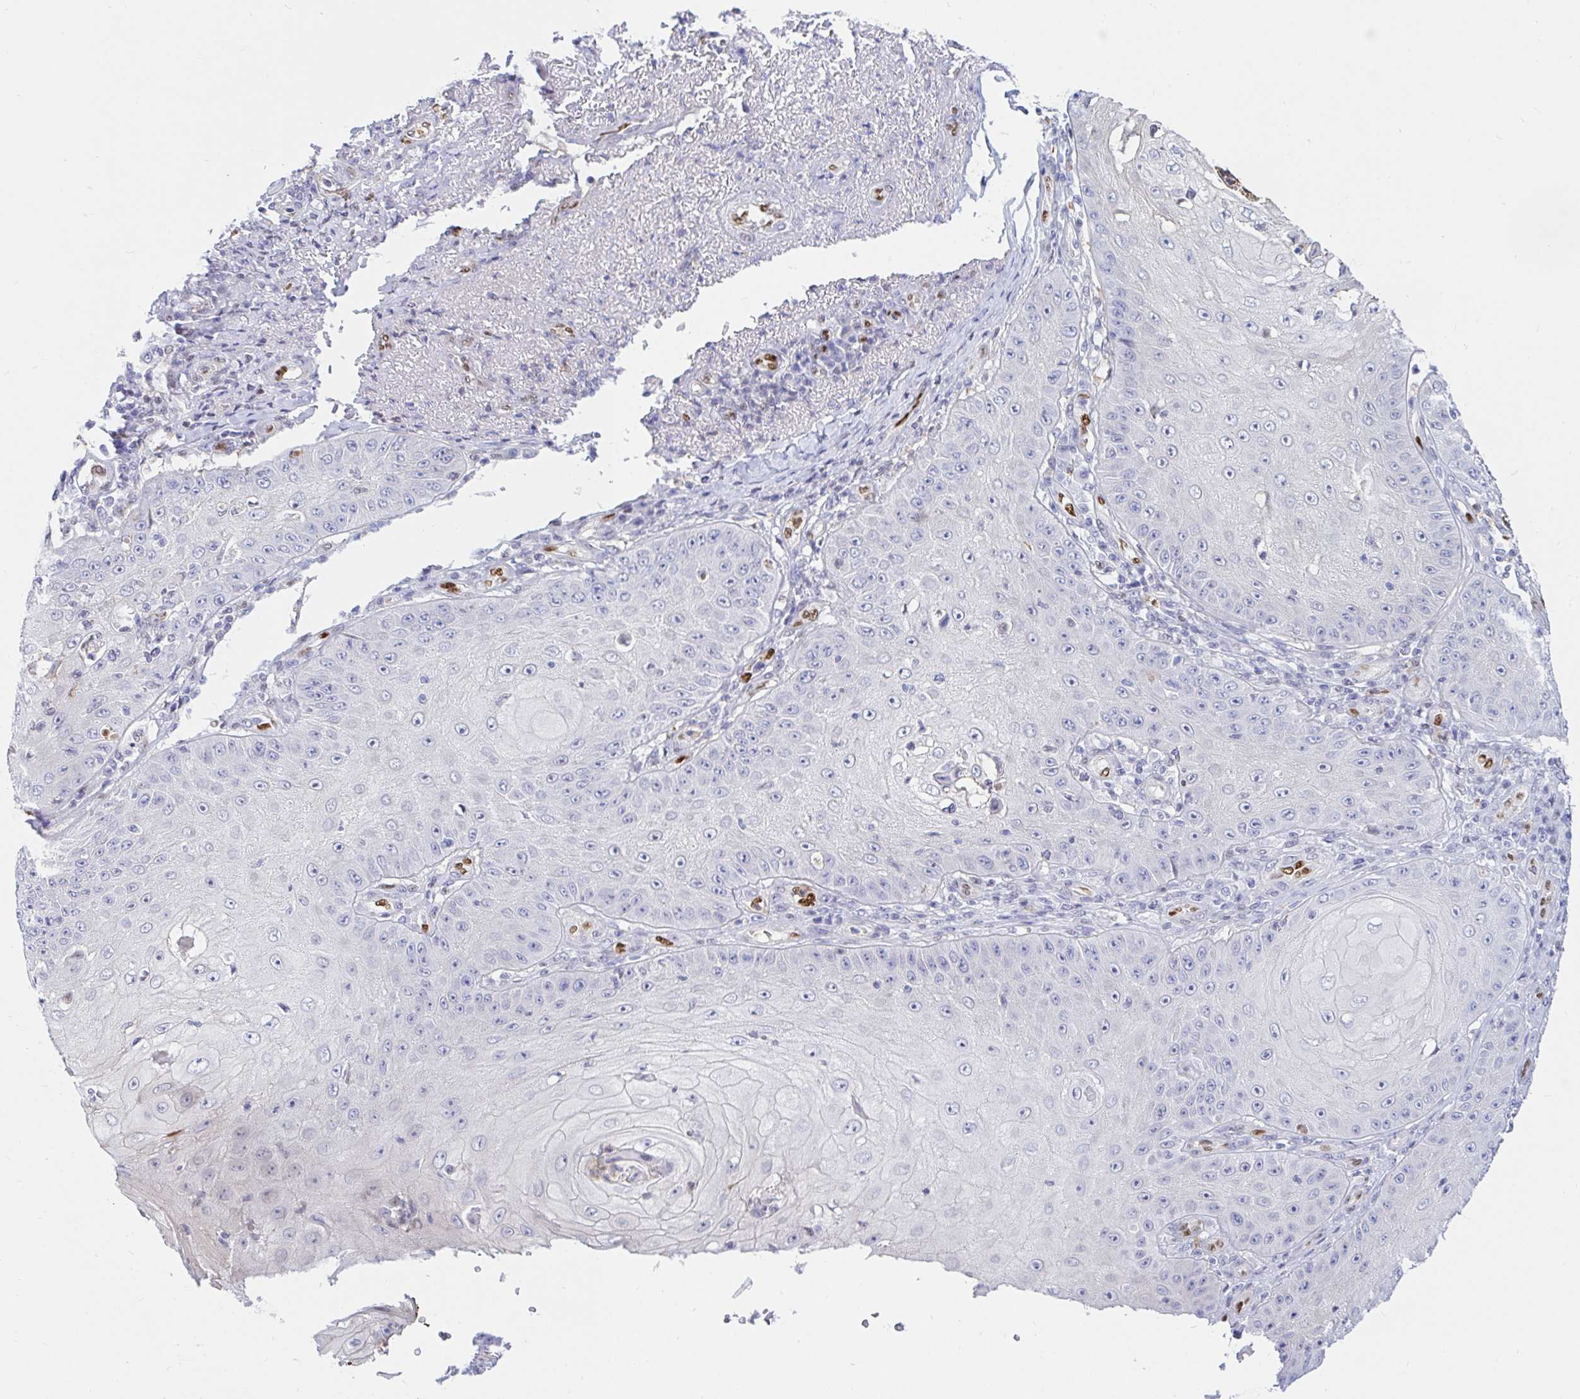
{"staining": {"intensity": "negative", "quantity": "none", "location": "none"}, "tissue": "skin cancer", "cell_type": "Tumor cells", "image_type": "cancer", "snomed": [{"axis": "morphology", "description": "Squamous cell carcinoma, NOS"}, {"axis": "topography", "description": "Skin"}], "caption": "A high-resolution micrograph shows IHC staining of skin cancer, which reveals no significant staining in tumor cells.", "gene": "HINFP", "patient": {"sex": "male", "age": 70}}